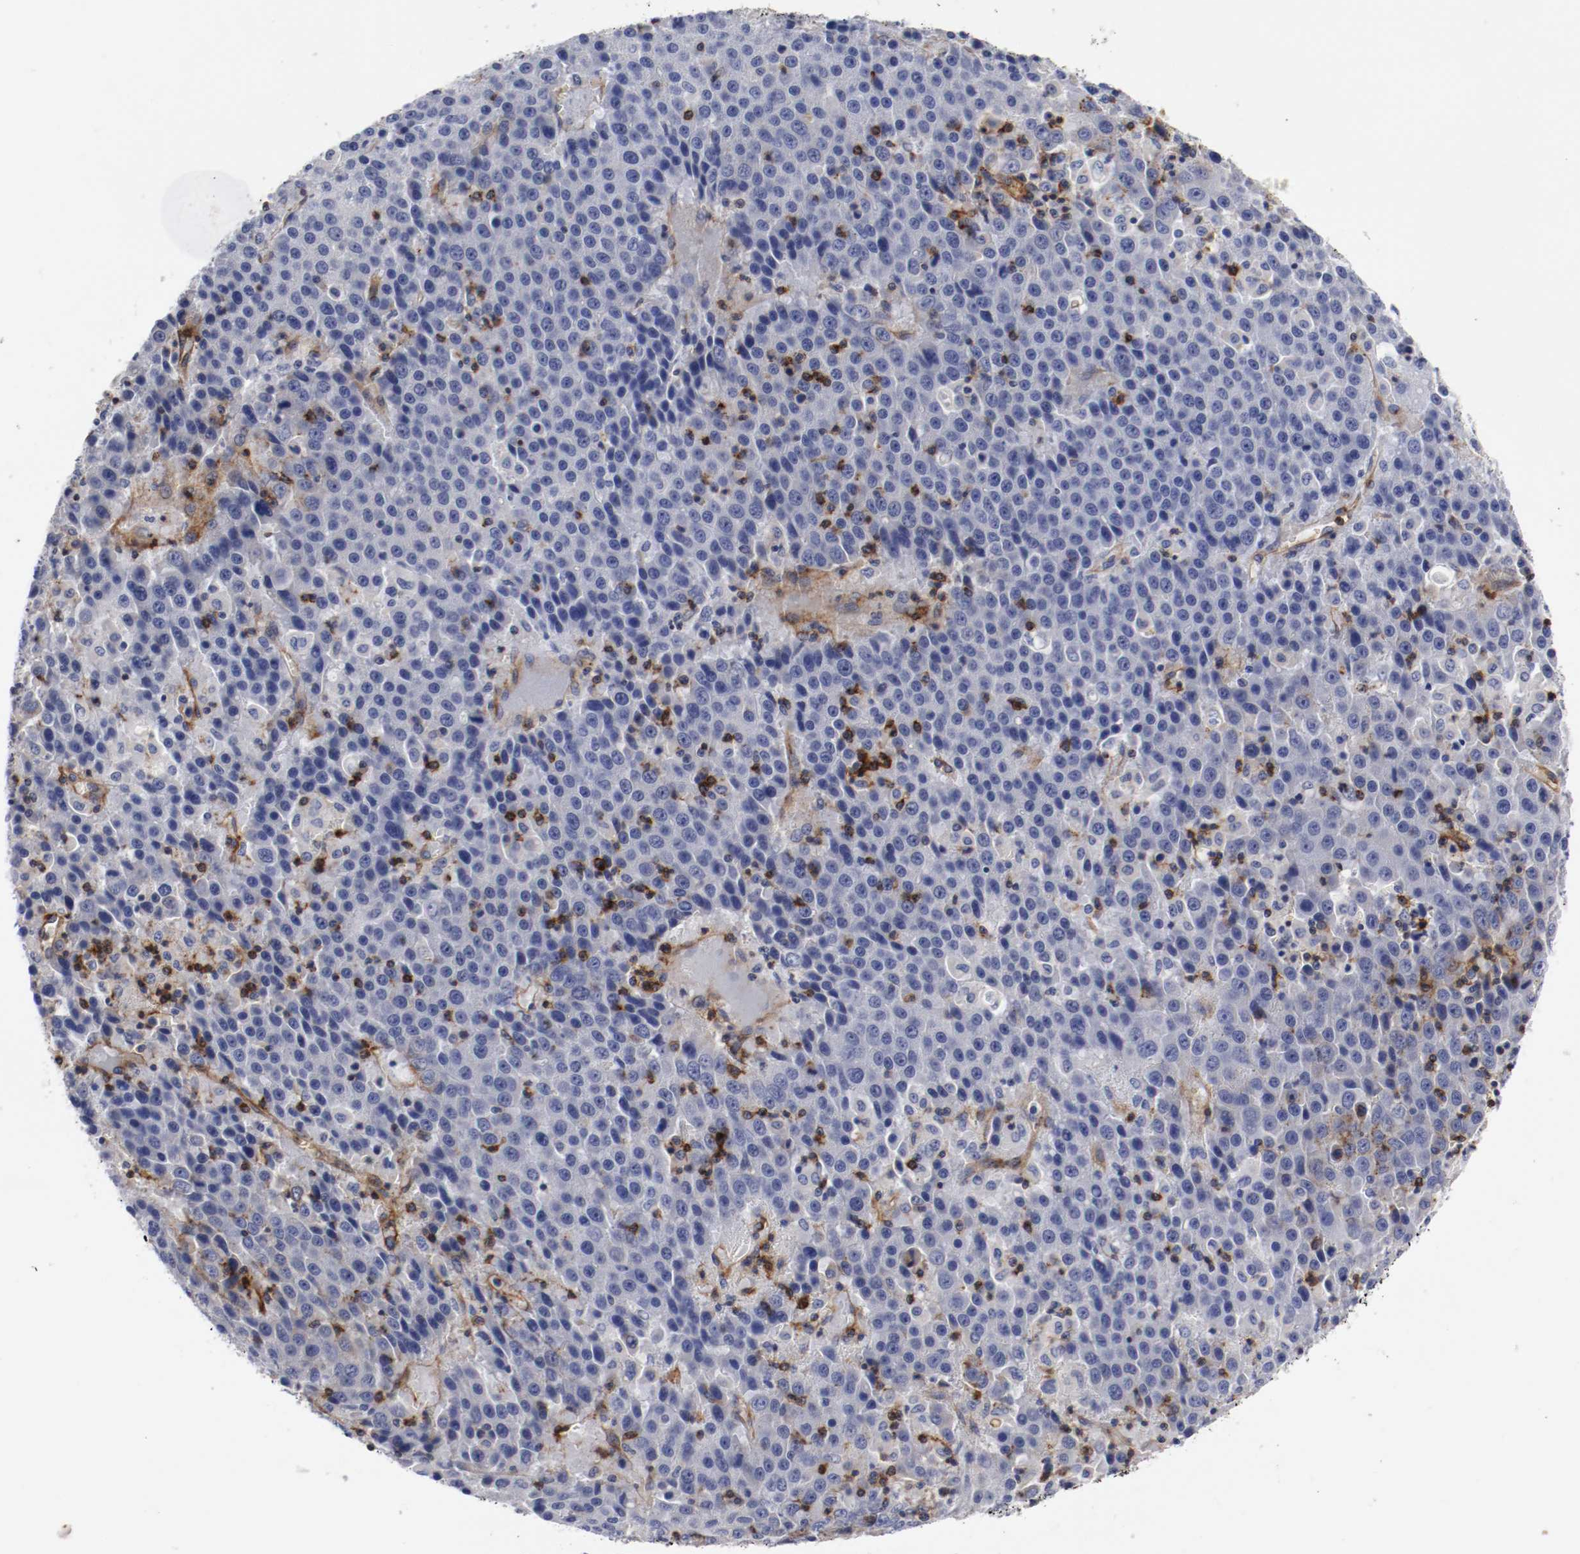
{"staining": {"intensity": "negative", "quantity": "none", "location": "none"}, "tissue": "liver cancer", "cell_type": "Tumor cells", "image_type": "cancer", "snomed": [{"axis": "morphology", "description": "Carcinoma, Hepatocellular, NOS"}, {"axis": "topography", "description": "Liver"}], "caption": "Liver hepatocellular carcinoma stained for a protein using immunohistochemistry reveals no positivity tumor cells.", "gene": "IFITM1", "patient": {"sex": "female", "age": 53}}